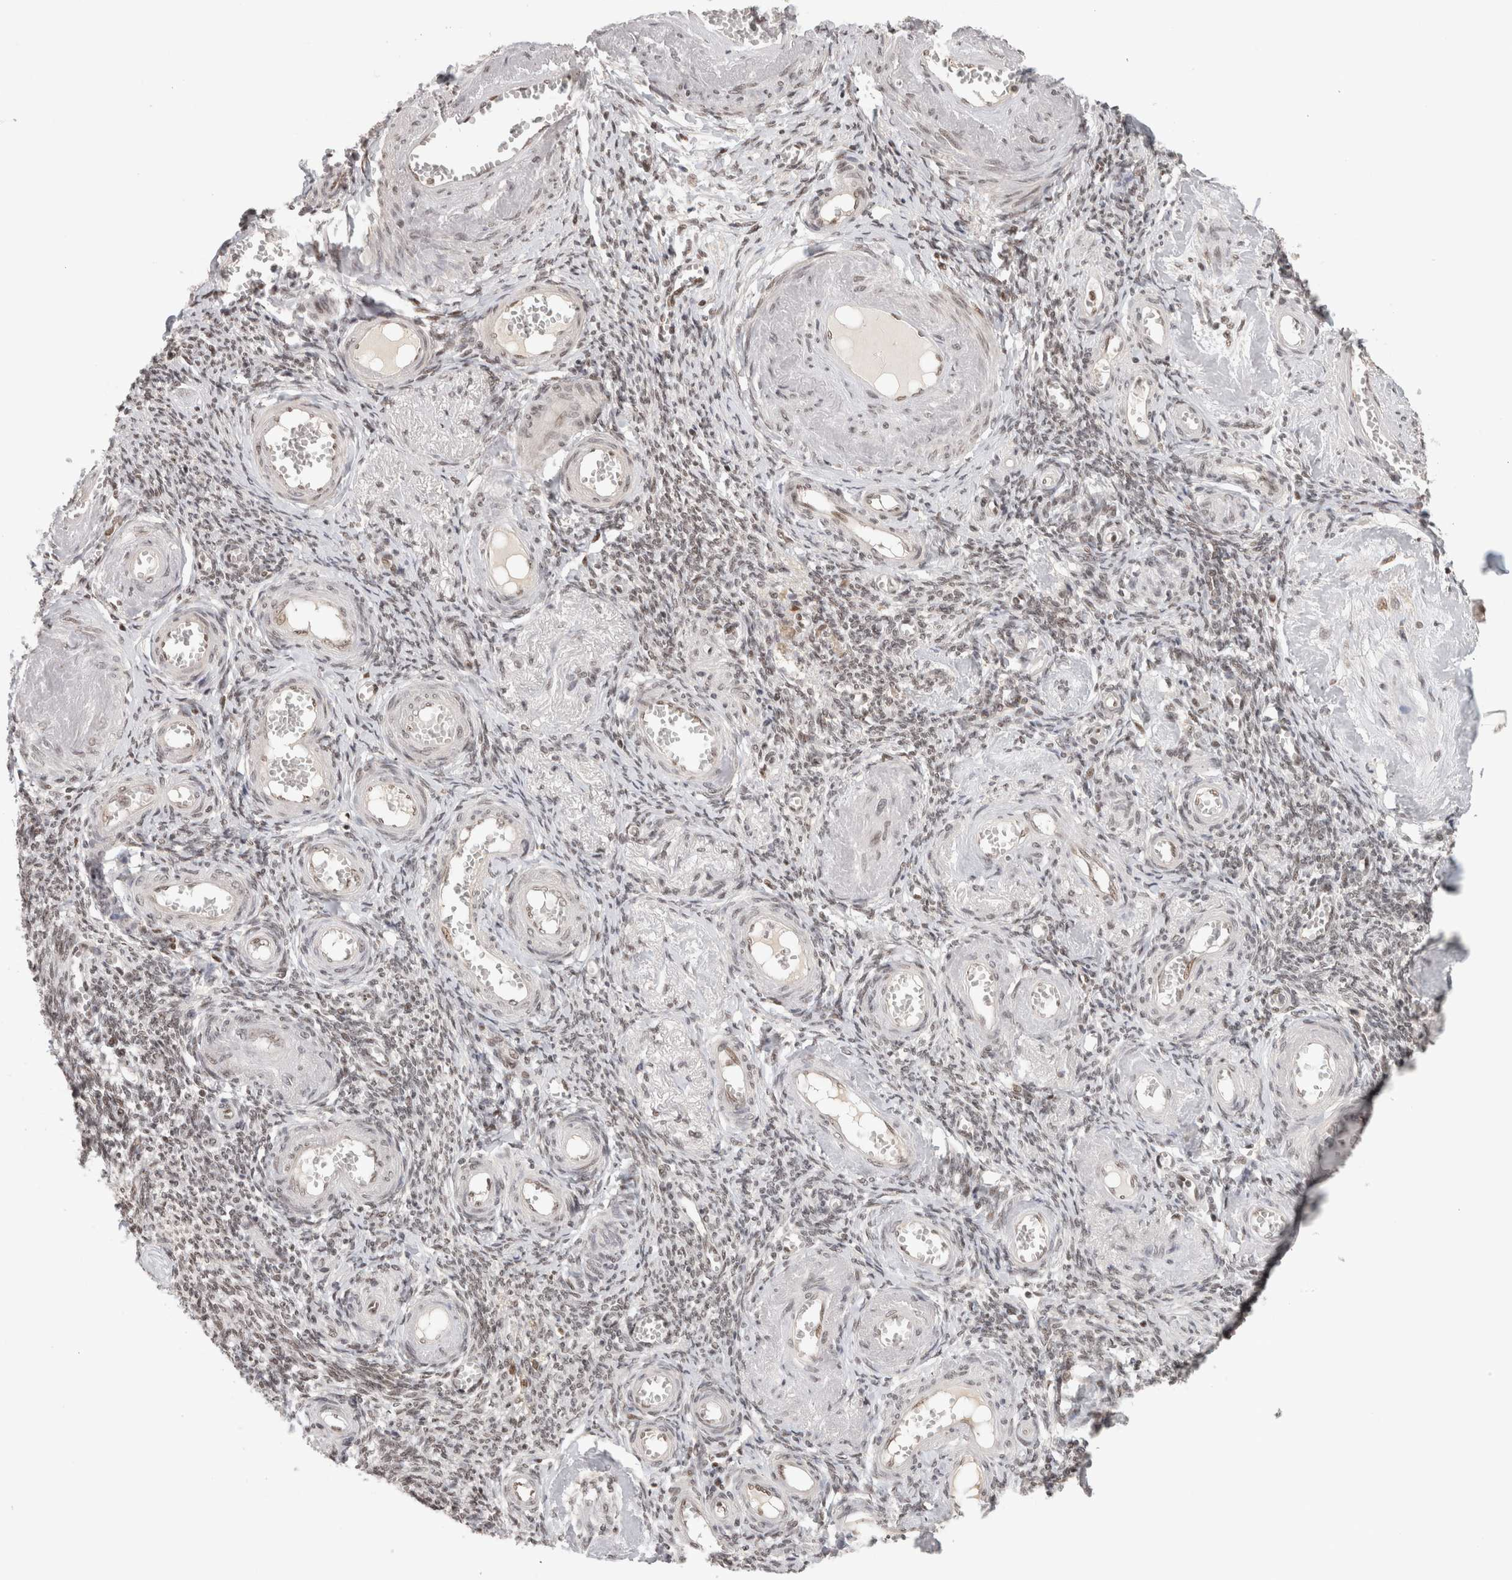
{"staining": {"intensity": "moderate", "quantity": "25%-75%", "location": "cytoplasmic/membranous,nuclear"}, "tissue": "adipose tissue", "cell_type": "Adipocytes", "image_type": "normal", "snomed": [{"axis": "morphology", "description": "Normal tissue, NOS"}, {"axis": "topography", "description": "Vascular tissue"}, {"axis": "topography", "description": "Fallopian tube"}, {"axis": "topography", "description": "Ovary"}], "caption": "Adipose tissue stained with immunohistochemistry demonstrates moderate cytoplasmic/membranous,nuclear expression in approximately 25%-75% of adipocytes.", "gene": "EBNA1BP2", "patient": {"sex": "female", "age": 67}}